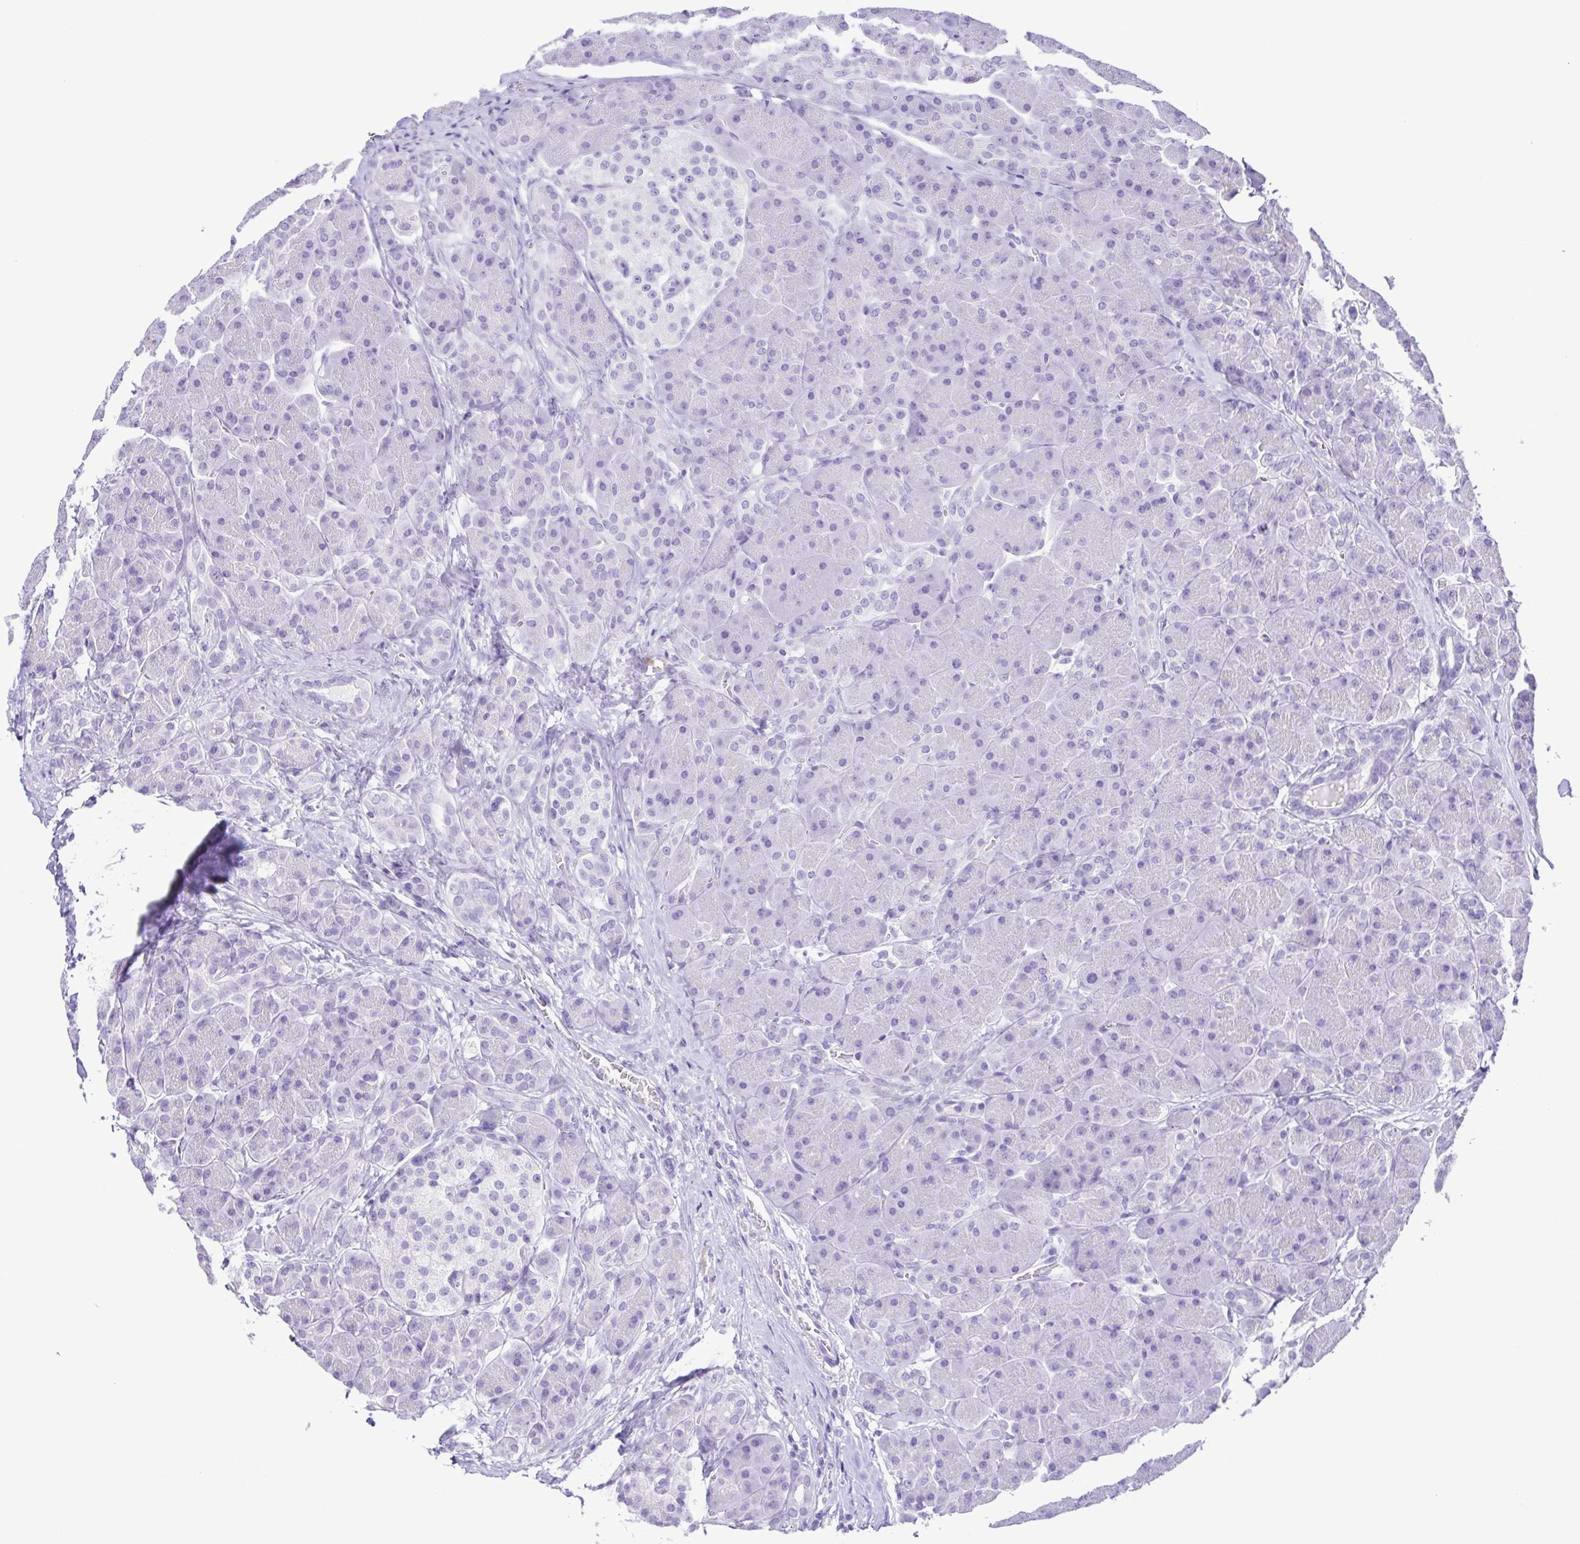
{"staining": {"intensity": "negative", "quantity": "none", "location": "none"}, "tissue": "pancreas", "cell_type": "Exocrine glandular cells", "image_type": "normal", "snomed": [{"axis": "morphology", "description": "Normal tissue, NOS"}, {"axis": "topography", "description": "Pancreas"}], "caption": "This is a histopathology image of immunohistochemistry staining of unremarkable pancreas, which shows no positivity in exocrine glandular cells. The staining is performed using DAB (3,3'-diaminobenzidine) brown chromogen with nuclei counter-stained in using hematoxylin.", "gene": "CASP14", "patient": {"sex": "male", "age": 55}}